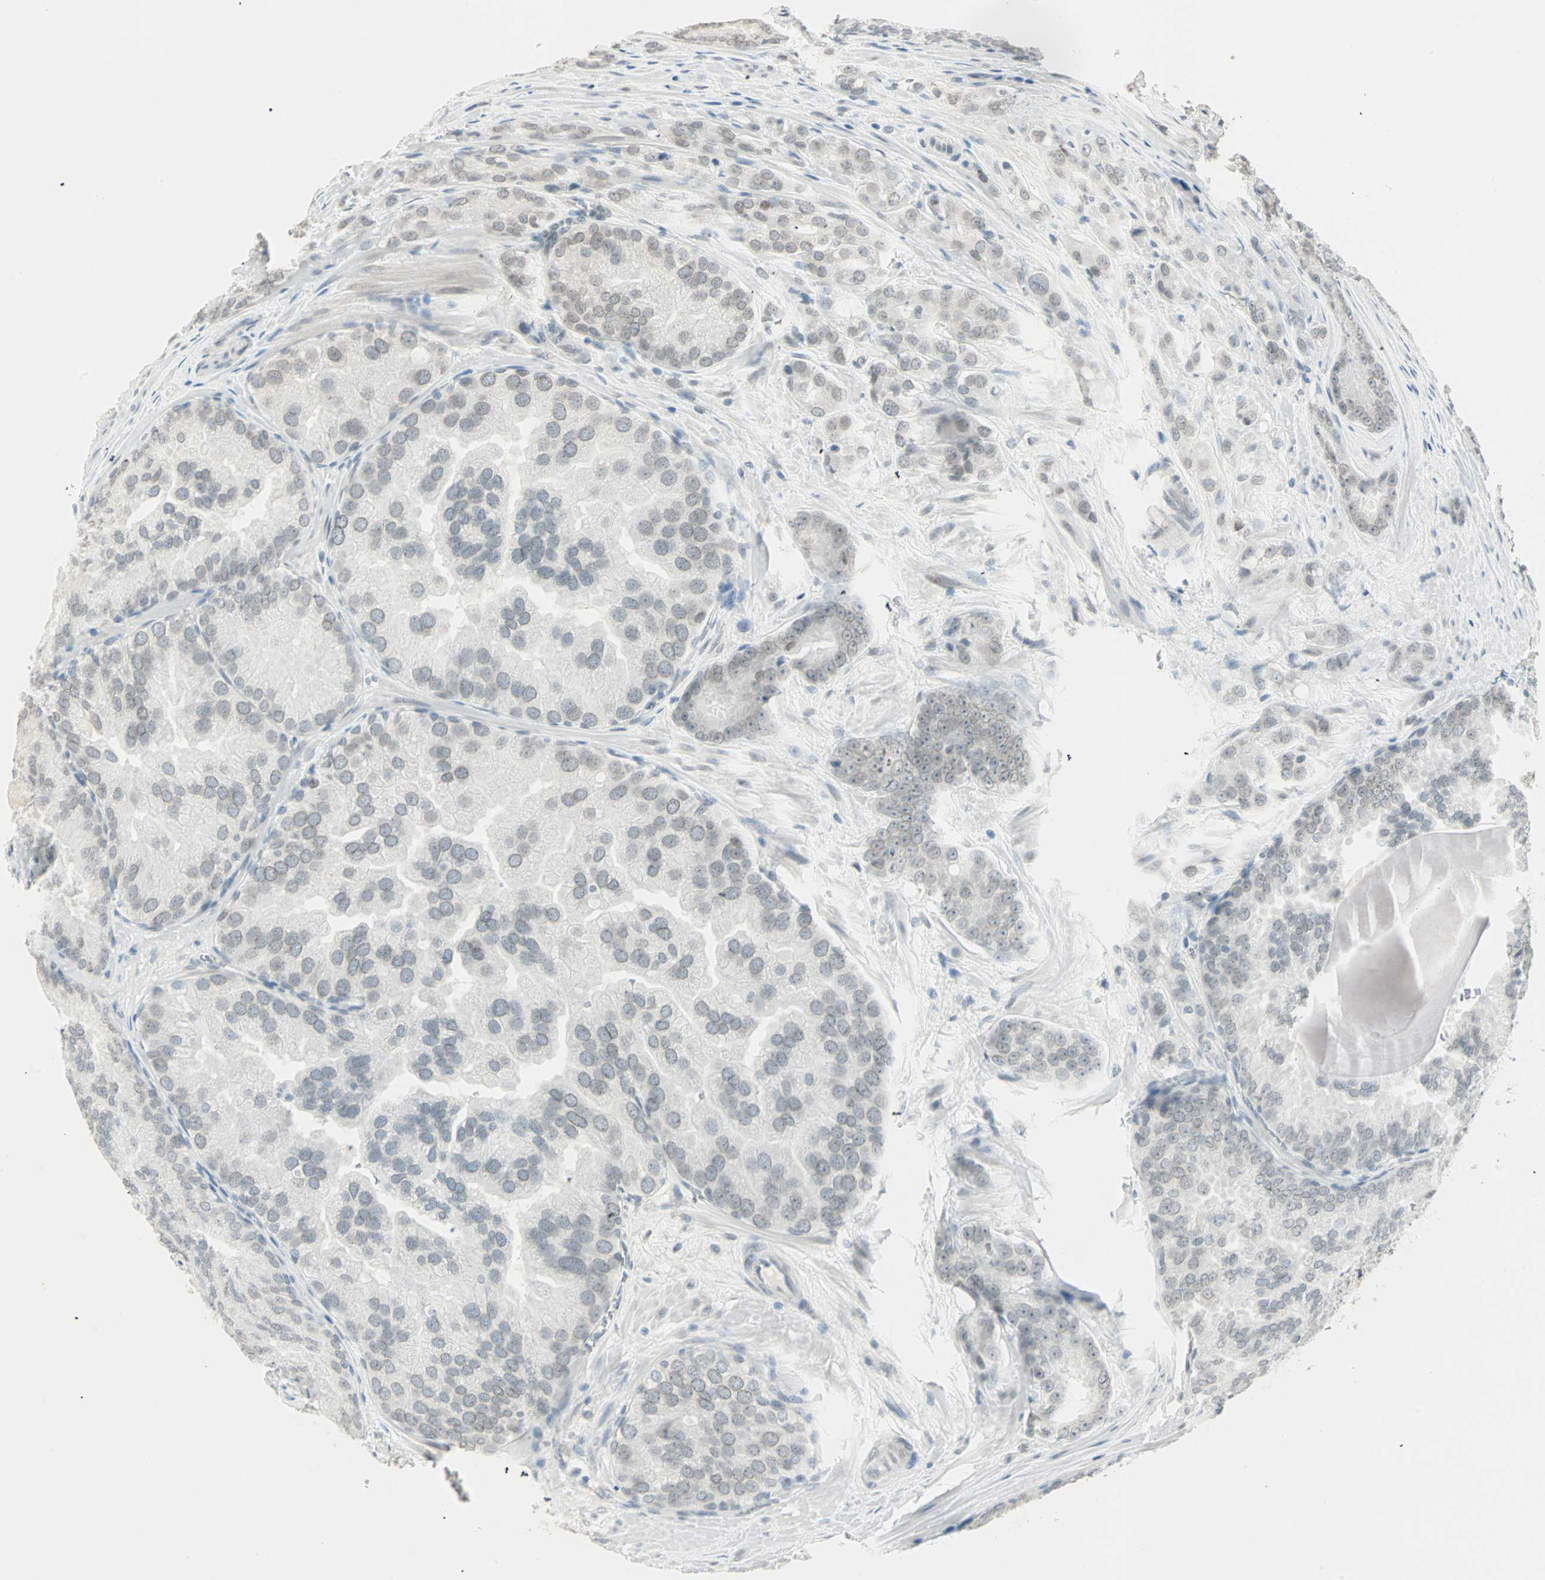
{"staining": {"intensity": "weak", "quantity": "<25%", "location": "cytoplasmic/membranous,nuclear"}, "tissue": "prostate cancer", "cell_type": "Tumor cells", "image_type": "cancer", "snomed": [{"axis": "morphology", "description": "Adenocarcinoma, High grade"}, {"axis": "topography", "description": "Prostate"}], "caption": "There is no significant expression in tumor cells of high-grade adenocarcinoma (prostate).", "gene": "BCAN", "patient": {"sex": "male", "age": 64}}